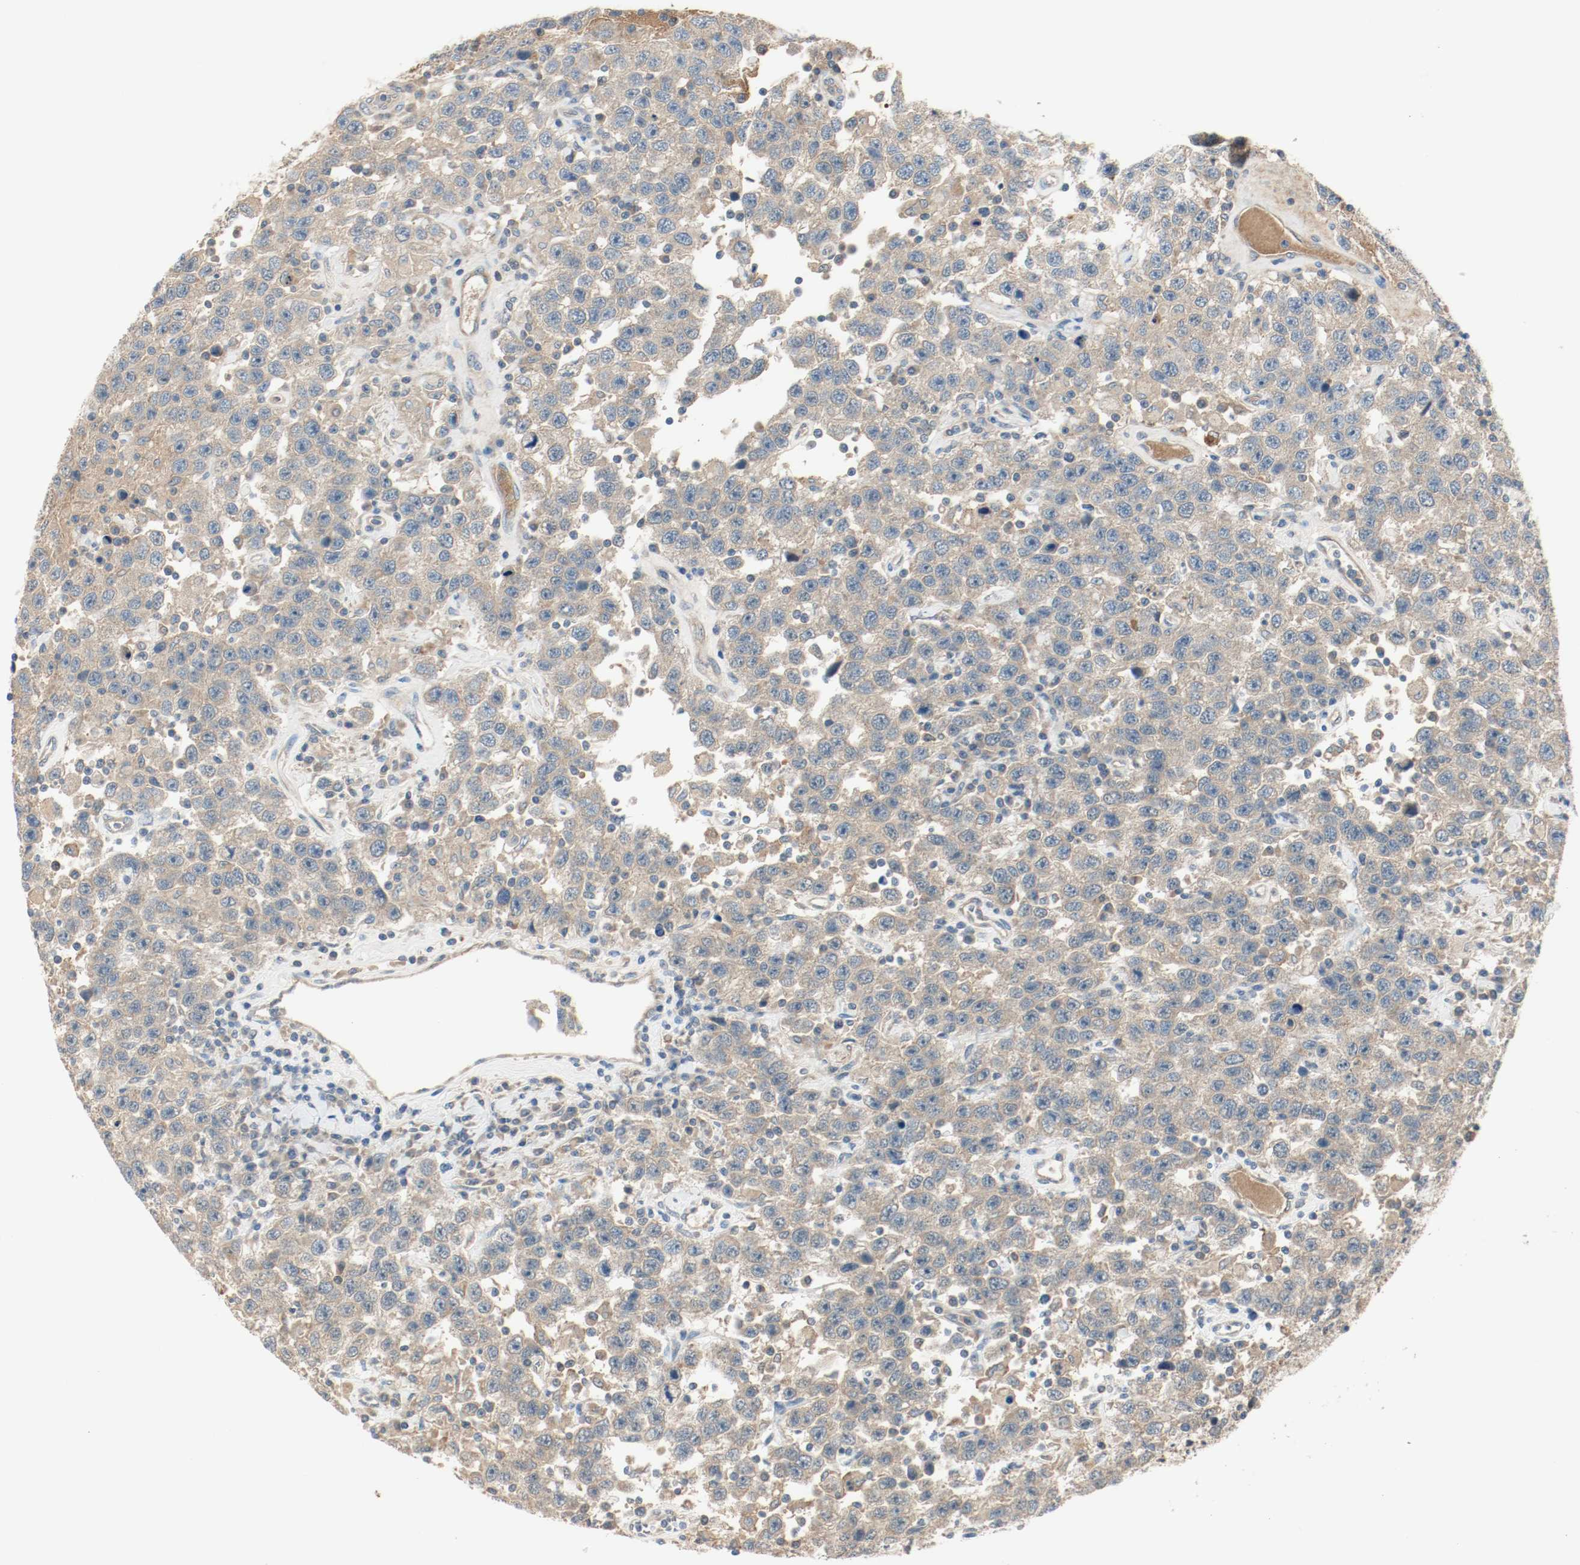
{"staining": {"intensity": "weak", "quantity": ">75%", "location": "cytoplasmic/membranous"}, "tissue": "testis cancer", "cell_type": "Tumor cells", "image_type": "cancer", "snomed": [{"axis": "morphology", "description": "Seminoma, NOS"}, {"axis": "topography", "description": "Testis"}], "caption": "Approximately >75% of tumor cells in human seminoma (testis) display weak cytoplasmic/membranous protein staining as visualized by brown immunohistochemical staining.", "gene": "MELTF", "patient": {"sex": "male", "age": 41}}